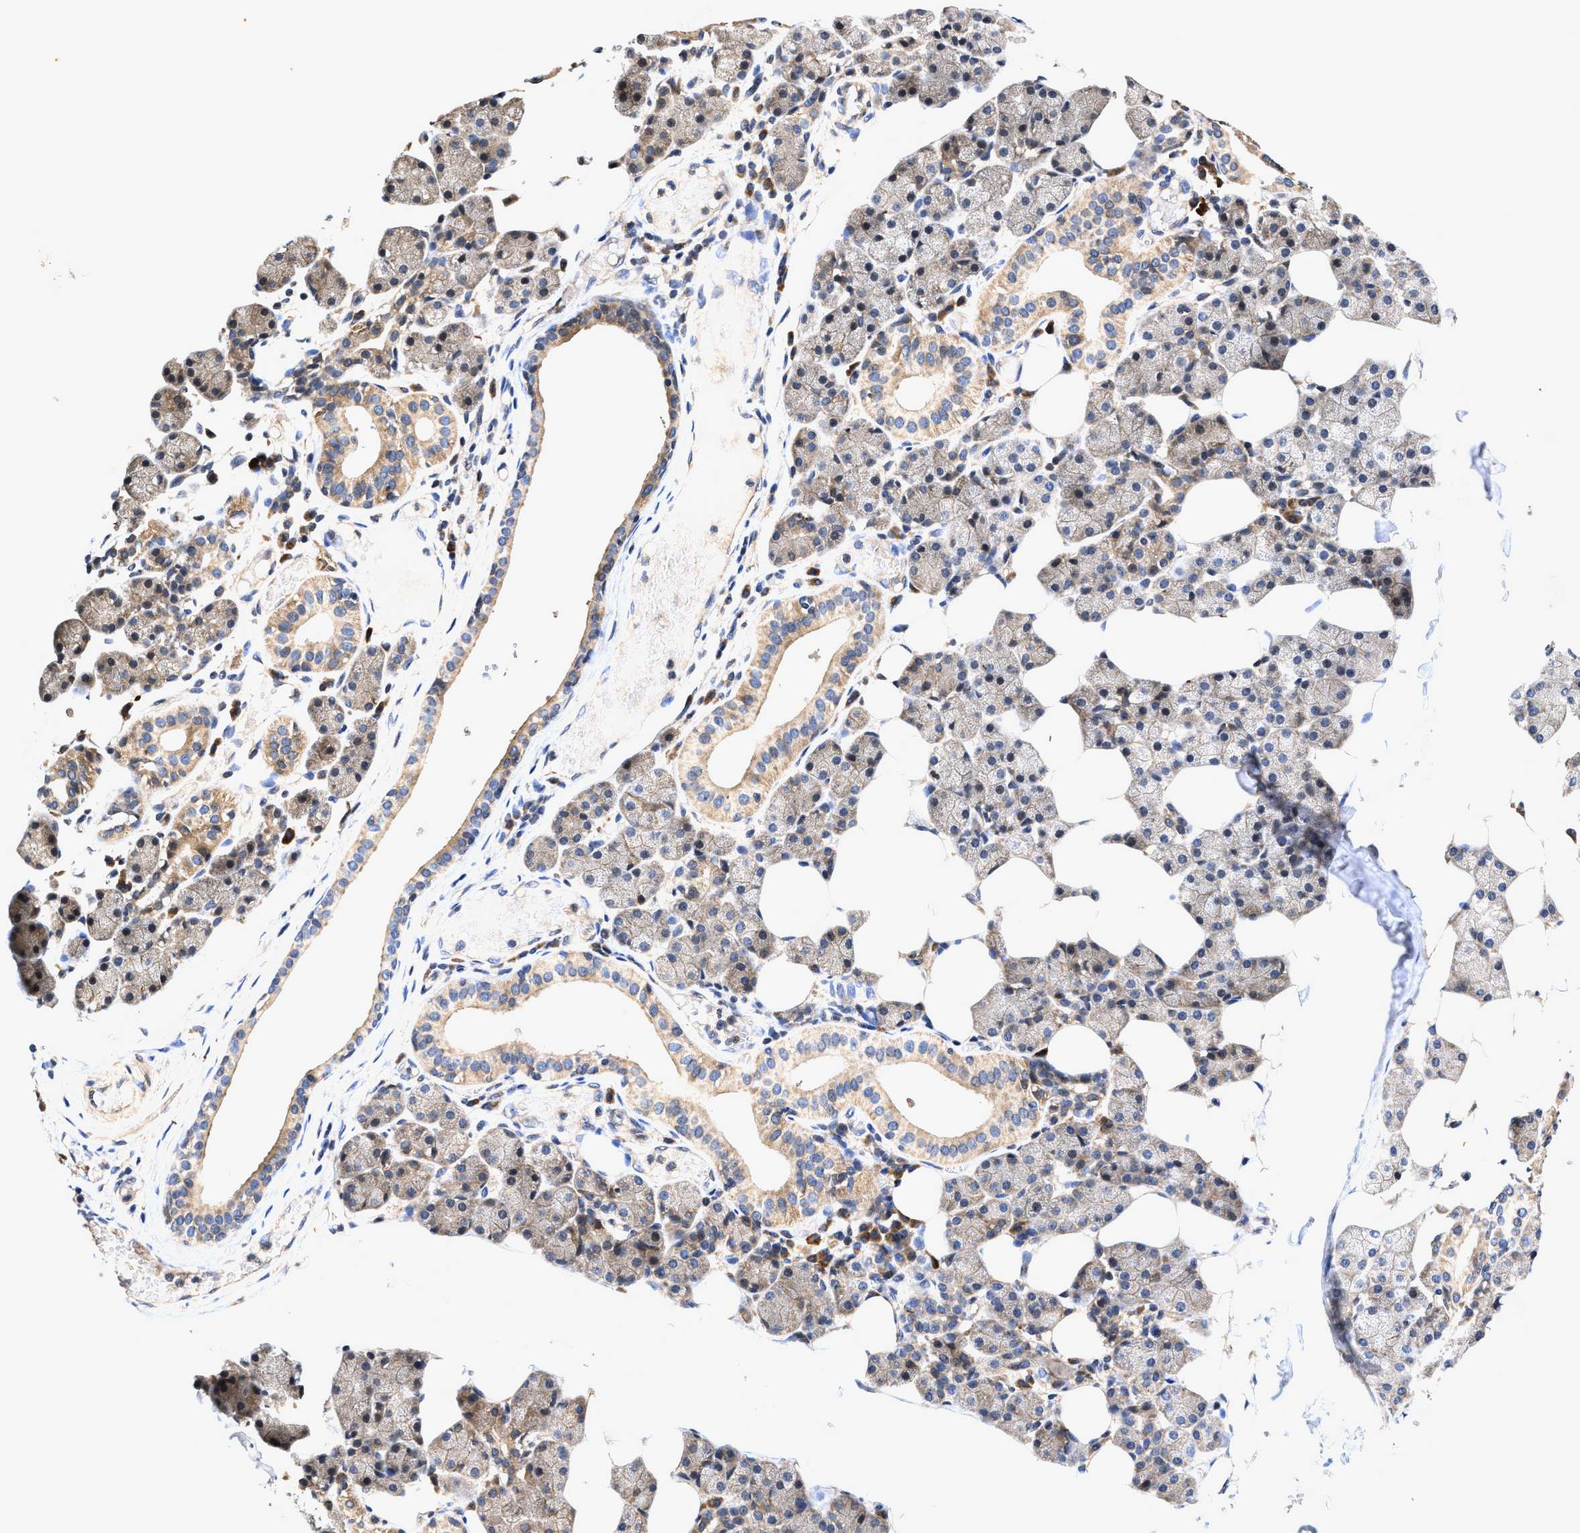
{"staining": {"intensity": "moderate", "quantity": ">75%", "location": "cytoplasmic/membranous"}, "tissue": "salivary gland", "cell_type": "Glandular cells", "image_type": "normal", "snomed": [{"axis": "morphology", "description": "Normal tissue, NOS"}, {"axis": "topography", "description": "Salivary gland"}], "caption": "Immunohistochemistry staining of benign salivary gland, which shows medium levels of moderate cytoplasmic/membranous expression in about >75% of glandular cells indicating moderate cytoplasmic/membranous protein positivity. The staining was performed using DAB (3,3'-diaminobenzidine) (brown) for protein detection and nuclei were counterstained in hematoxylin (blue).", "gene": "EFNA4", "patient": {"sex": "female", "age": 33}}